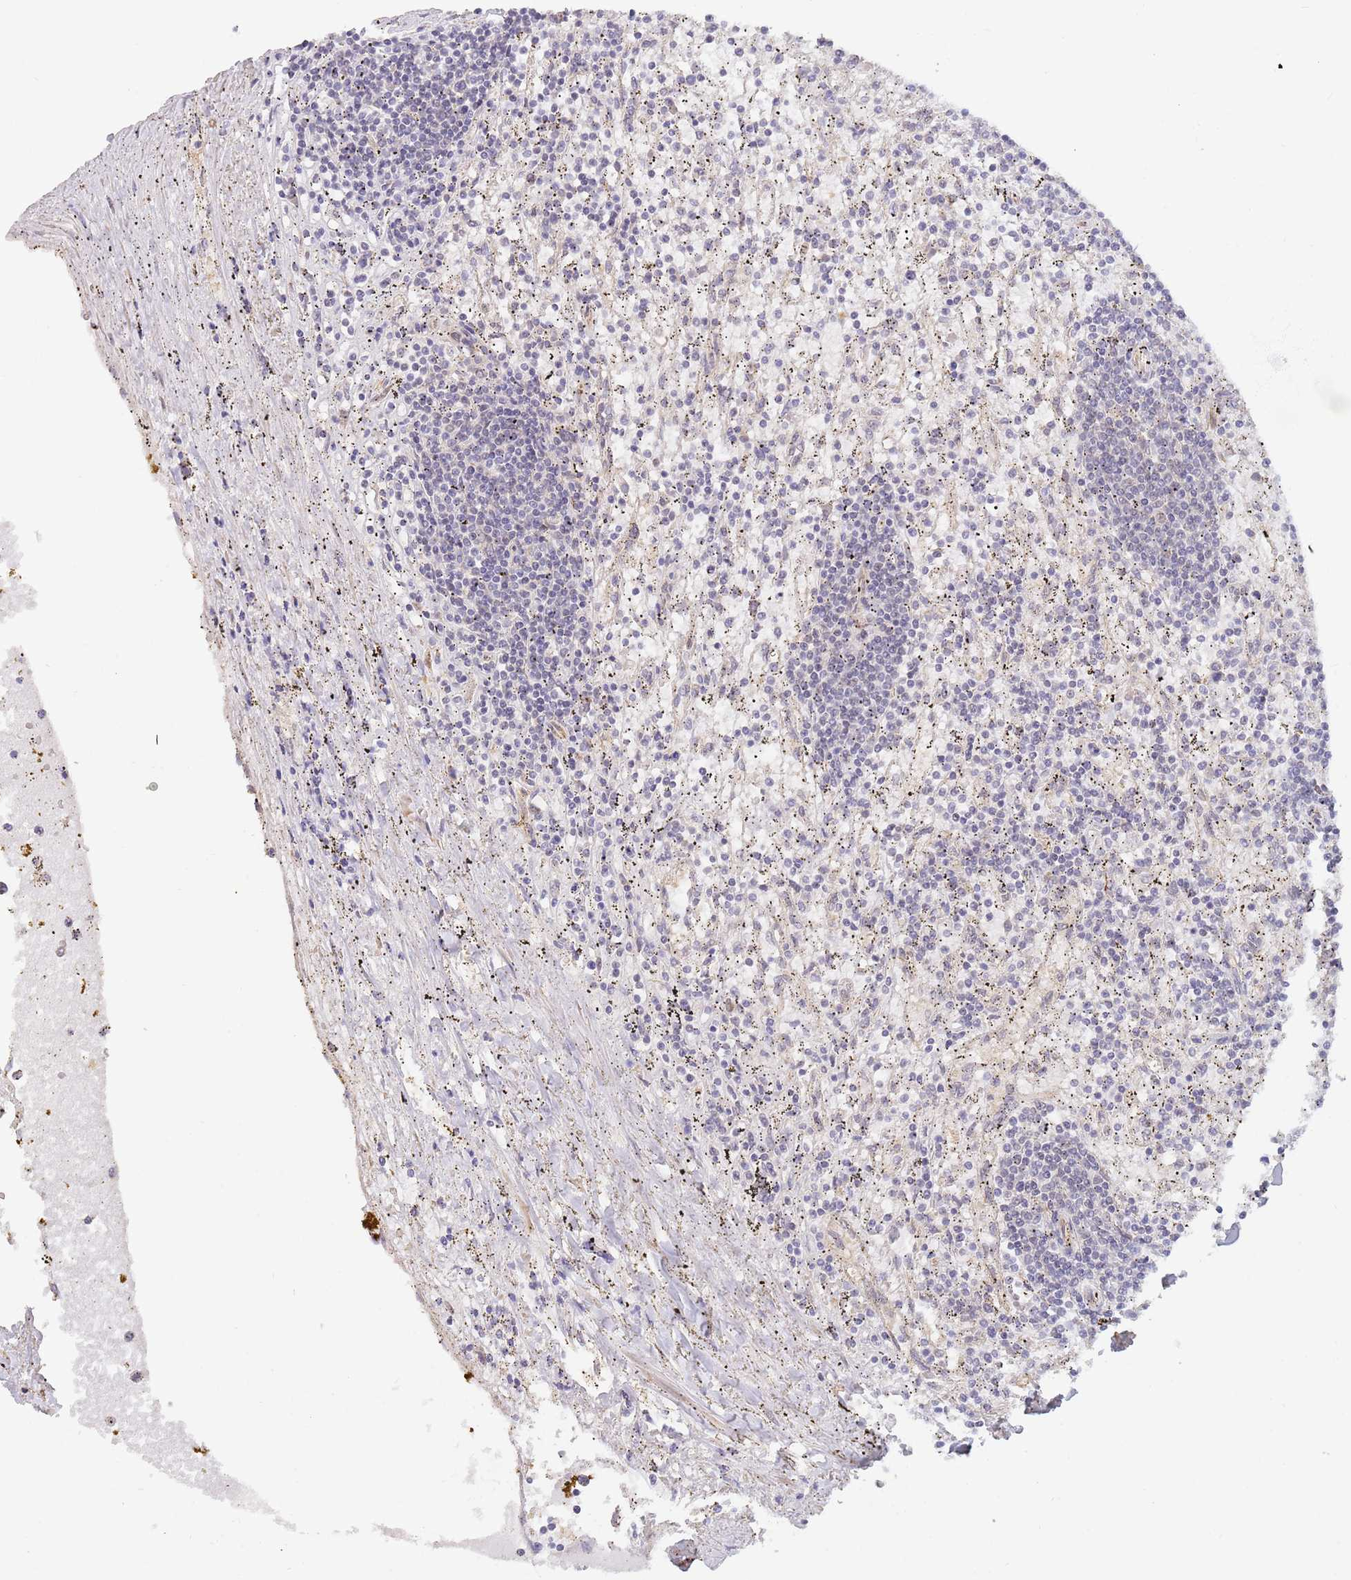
{"staining": {"intensity": "negative", "quantity": "none", "location": "none"}, "tissue": "lymphoma", "cell_type": "Tumor cells", "image_type": "cancer", "snomed": [{"axis": "morphology", "description": "Malignant lymphoma, non-Hodgkin's type, Low grade"}, {"axis": "topography", "description": "Spleen"}], "caption": "DAB (3,3'-diaminobenzidine) immunohistochemical staining of malignant lymphoma, non-Hodgkin's type (low-grade) exhibits no significant staining in tumor cells.", "gene": "UQCC3", "patient": {"sex": "male", "age": 76}}